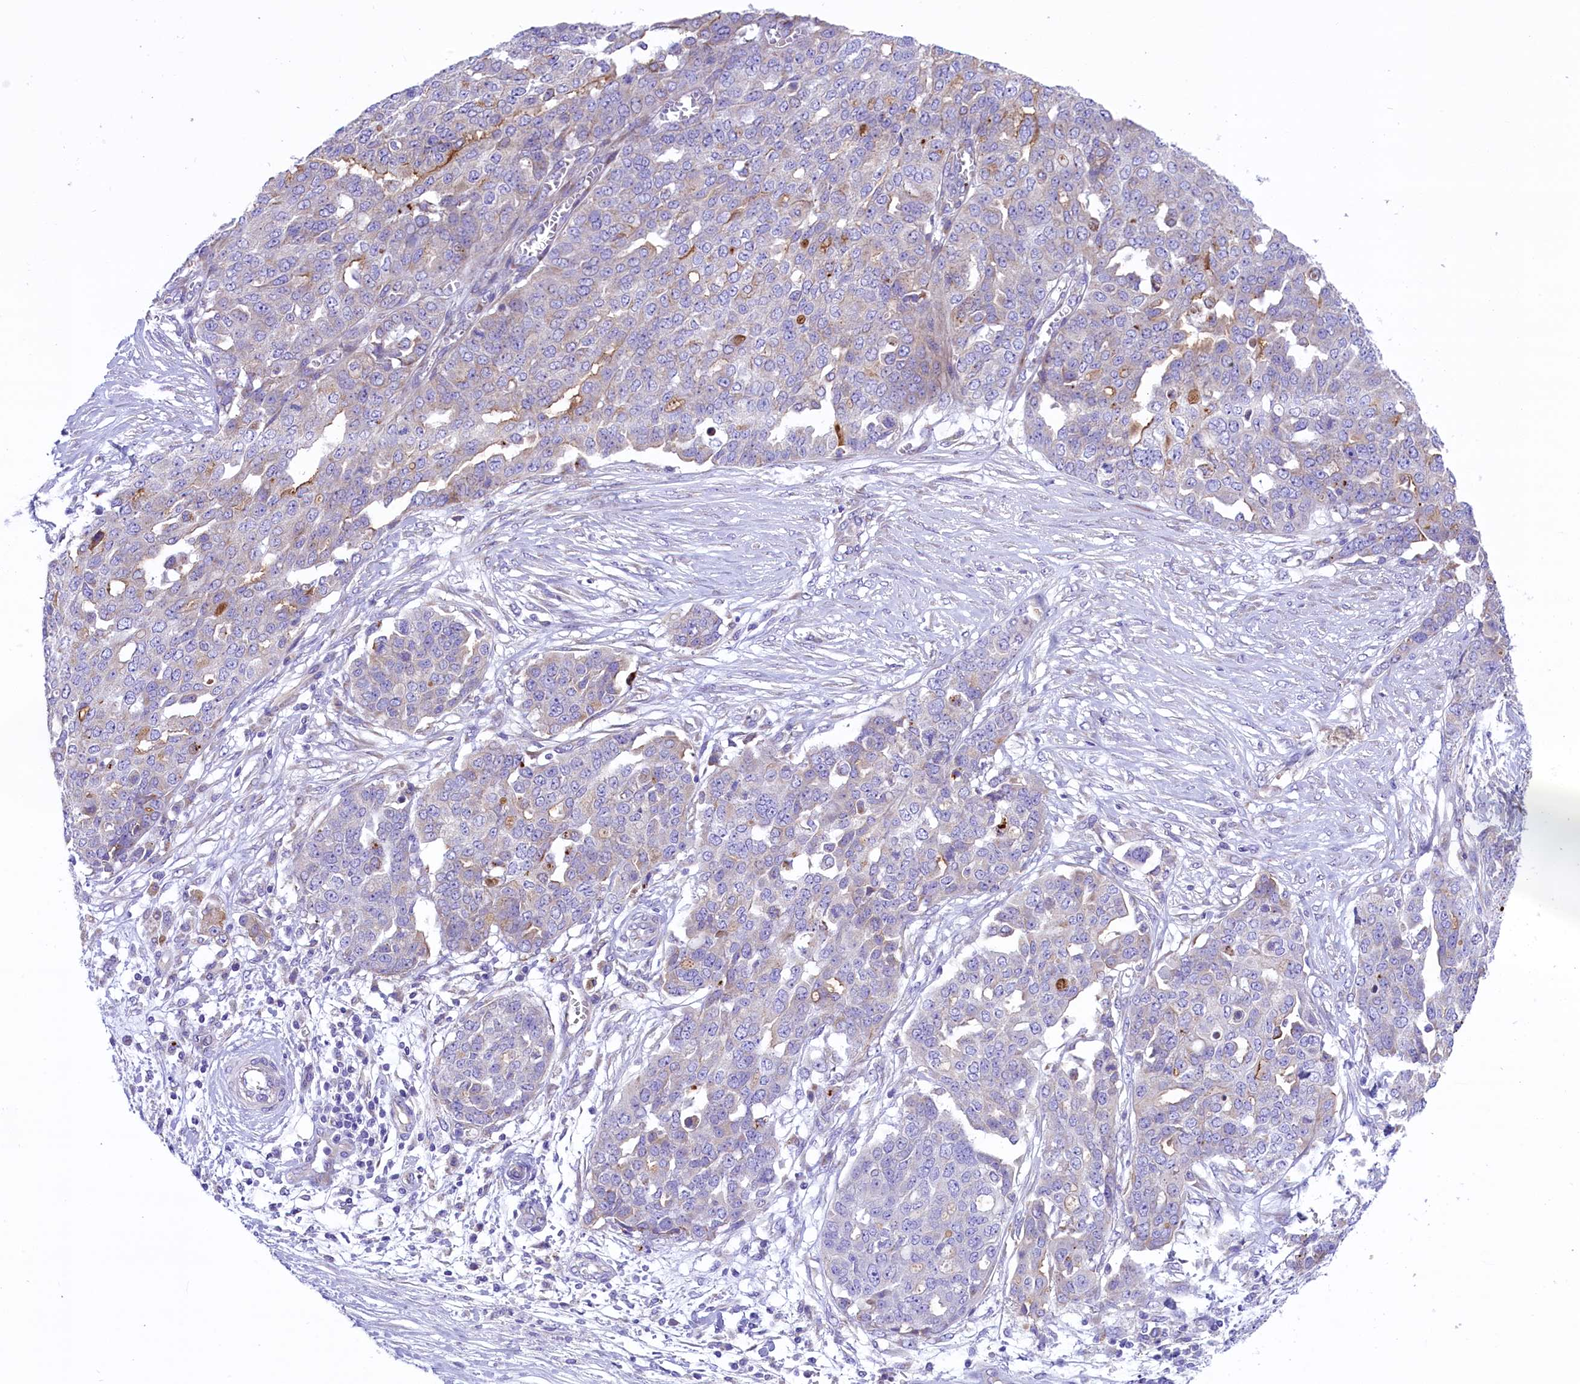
{"staining": {"intensity": "negative", "quantity": "none", "location": "none"}, "tissue": "ovarian cancer", "cell_type": "Tumor cells", "image_type": "cancer", "snomed": [{"axis": "morphology", "description": "Cystadenocarcinoma, serous, NOS"}, {"axis": "topography", "description": "Soft tissue"}, {"axis": "topography", "description": "Ovary"}], "caption": "High magnification brightfield microscopy of ovarian serous cystadenocarcinoma stained with DAB (brown) and counterstained with hematoxylin (blue): tumor cells show no significant staining.", "gene": "PTPRU", "patient": {"sex": "female", "age": 57}}